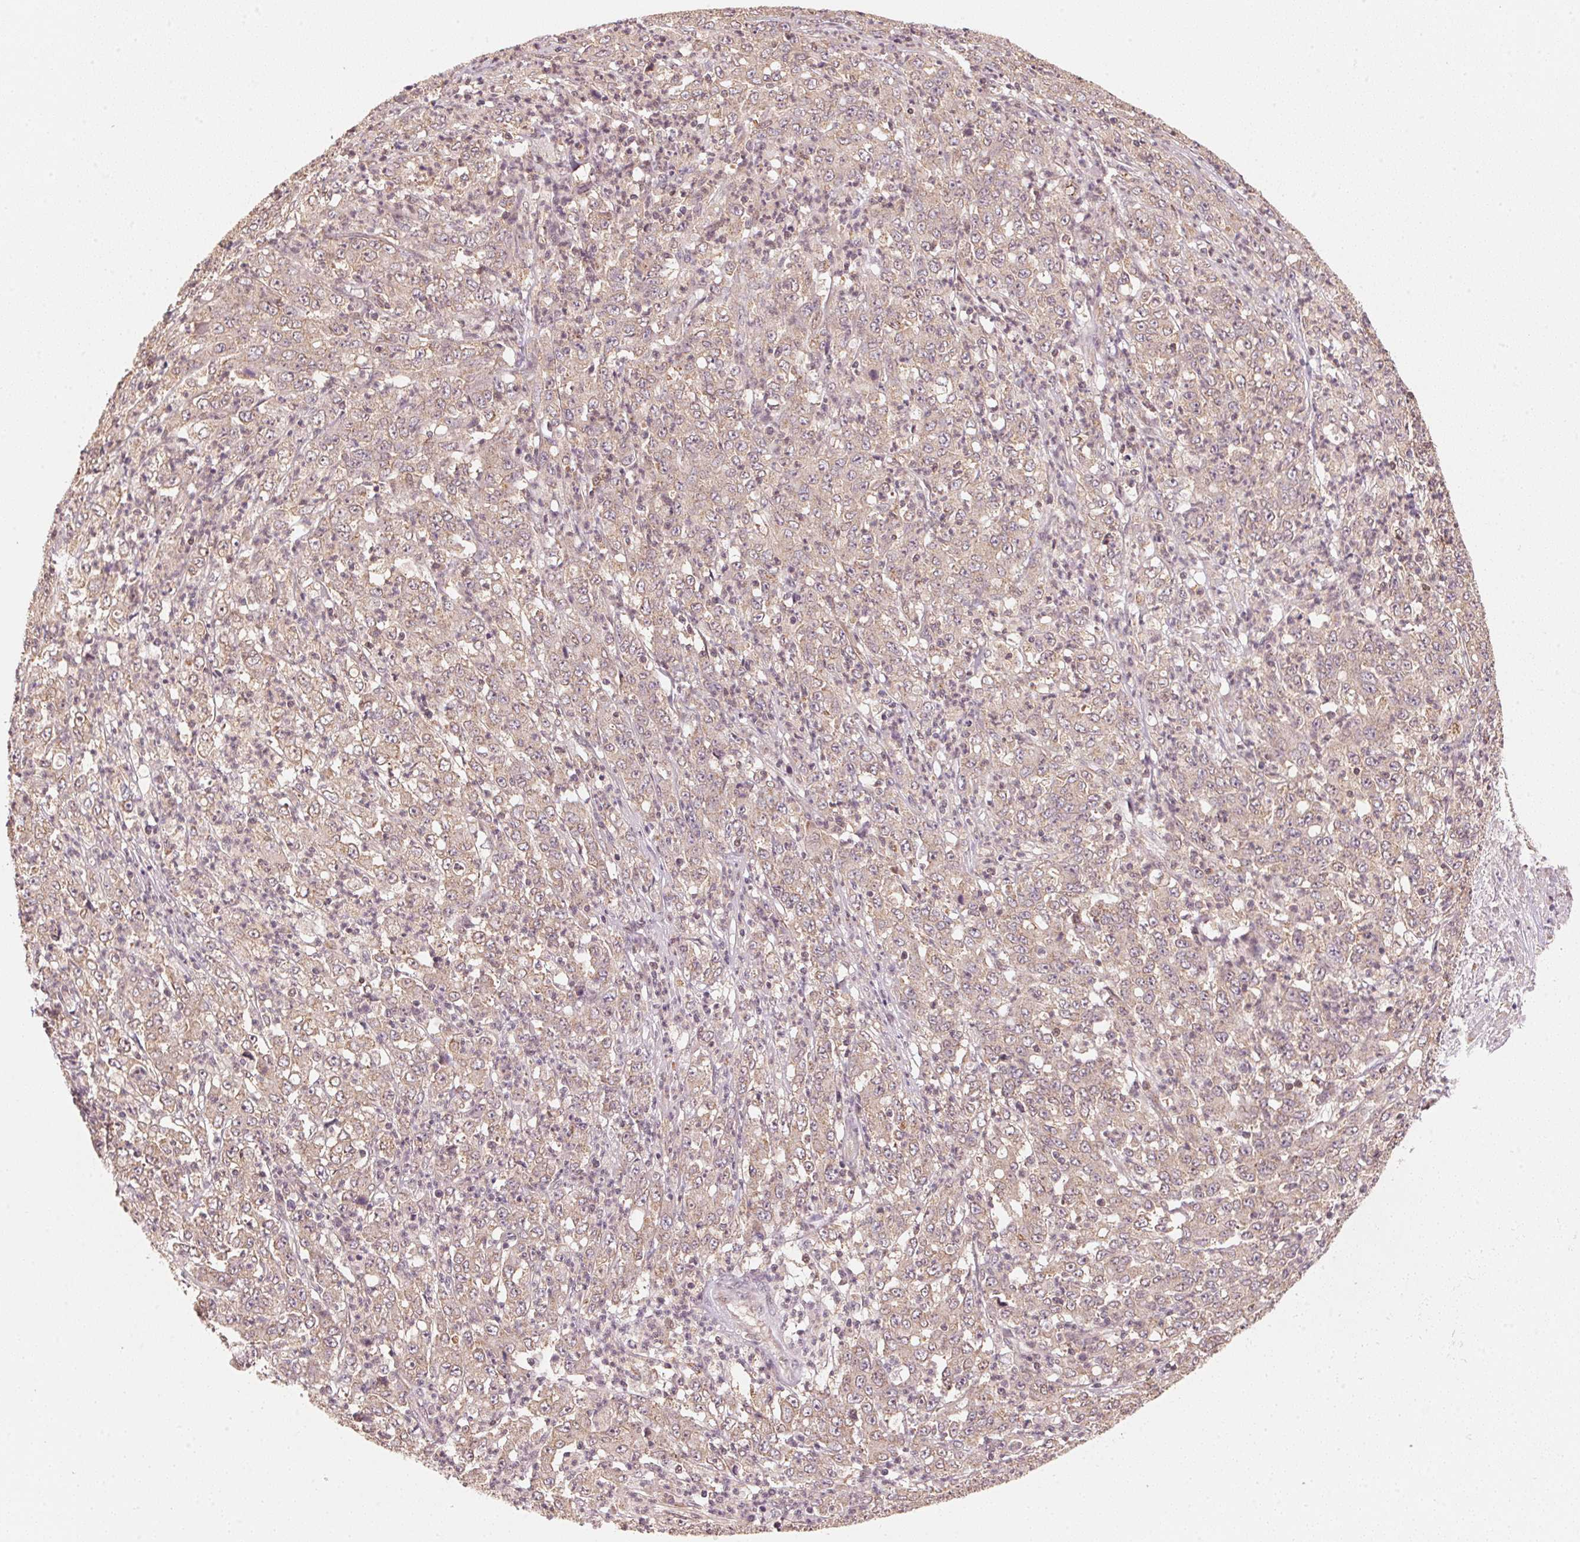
{"staining": {"intensity": "weak", "quantity": ">75%", "location": "cytoplasmic/membranous"}, "tissue": "stomach cancer", "cell_type": "Tumor cells", "image_type": "cancer", "snomed": [{"axis": "morphology", "description": "Adenocarcinoma, NOS"}, {"axis": "topography", "description": "Stomach, lower"}], "caption": "A micrograph of stomach cancer stained for a protein shows weak cytoplasmic/membranous brown staining in tumor cells.", "gene": "C2orf73", "patient": {"sex": "female", "age": 71}}